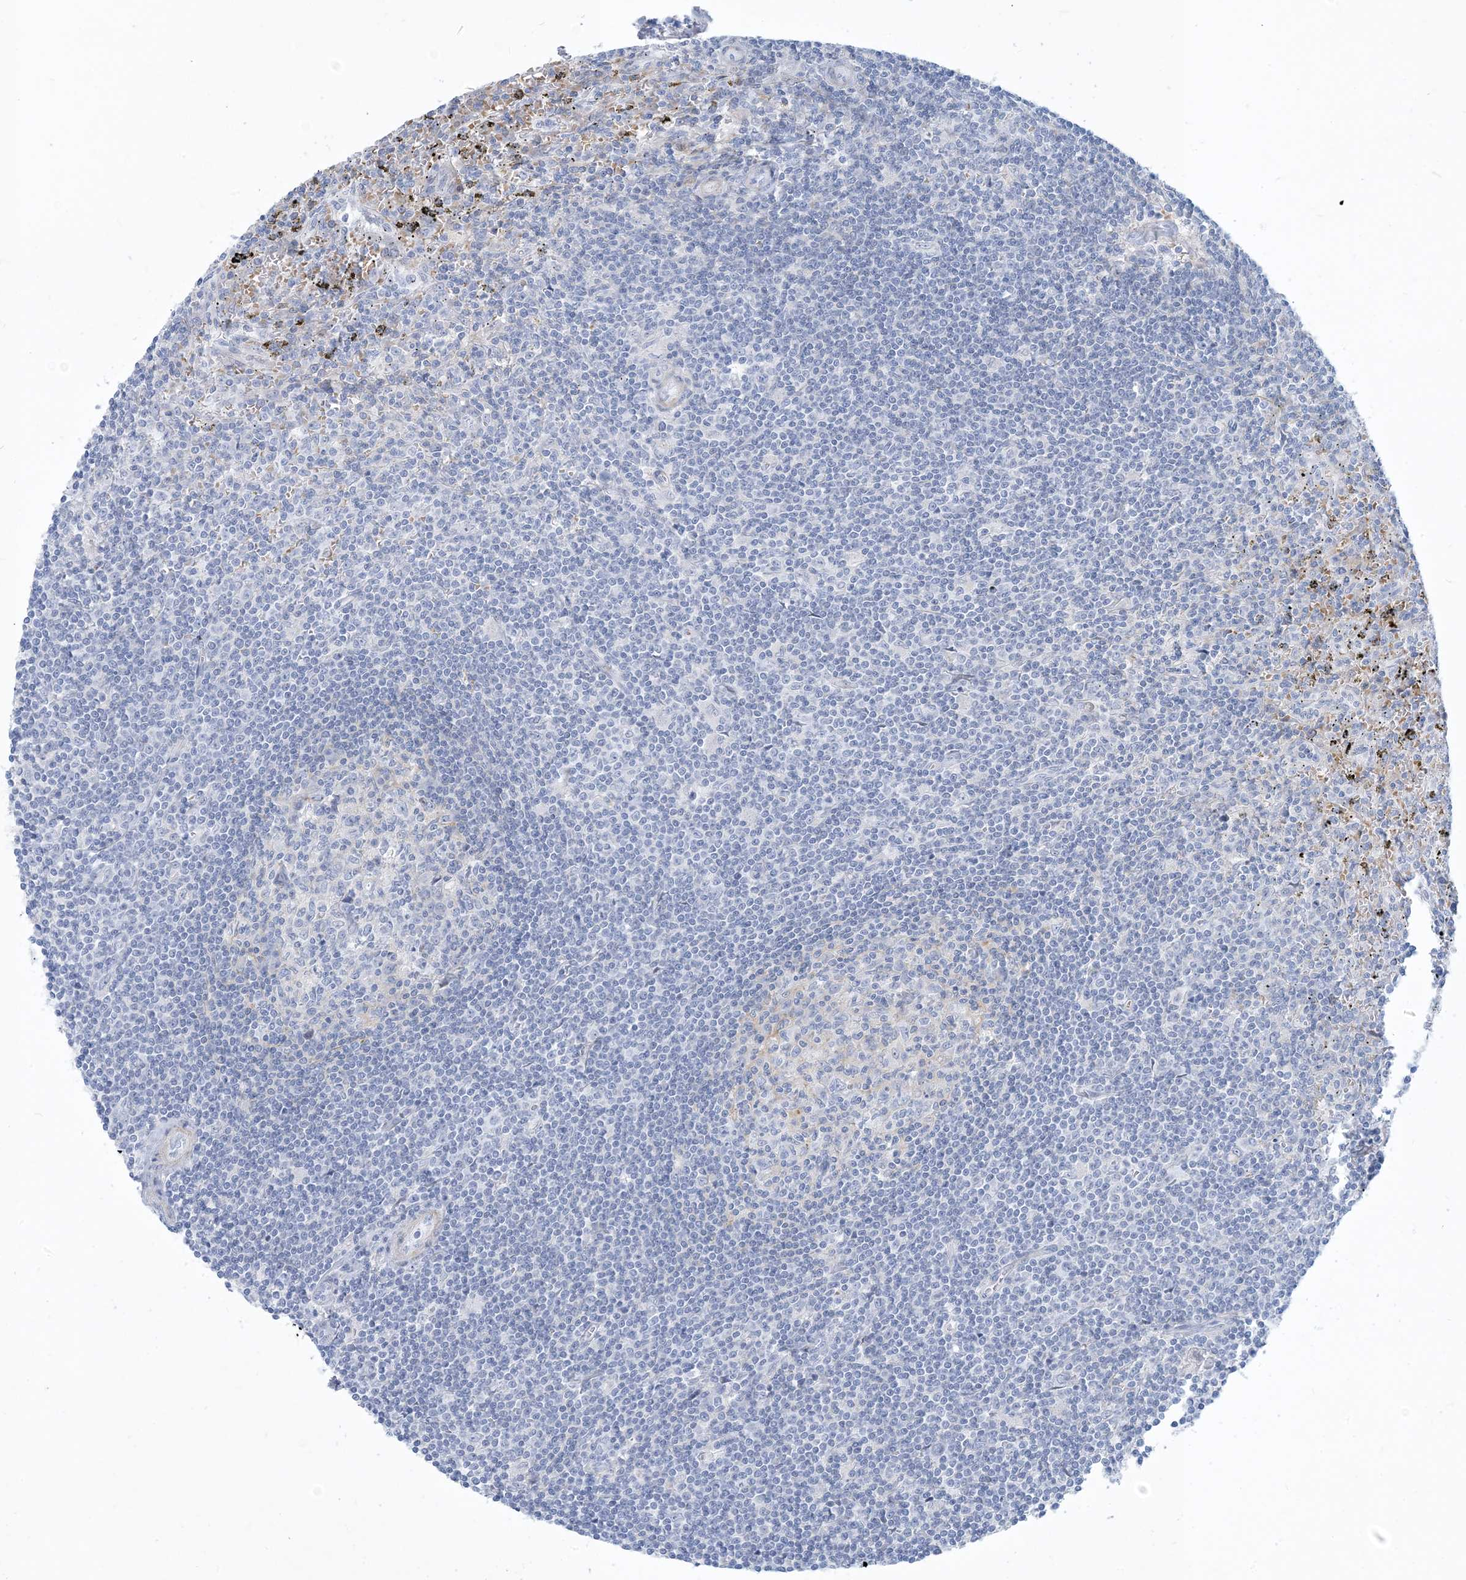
{"staining": {"intensity": "negative", "quantity": "none", "location": "none"}, "tissue": "lymphoma", "cell_type": "Tumor cells", "image_type": "cancer", "snomed": [{"axis": "morphology", "description": "Malignant lymphoma, non-Hodgkin's type, Low grade"}, {"axis": "topography", "description": "Spleen"}], "caption": "A histopathology image of human low-grade malignant lymphoma, non-Hodgkin's type is negative for staining in tumor cells.", "gene": "MOXD1", "patient": {"sex": "male", "age": 76}}